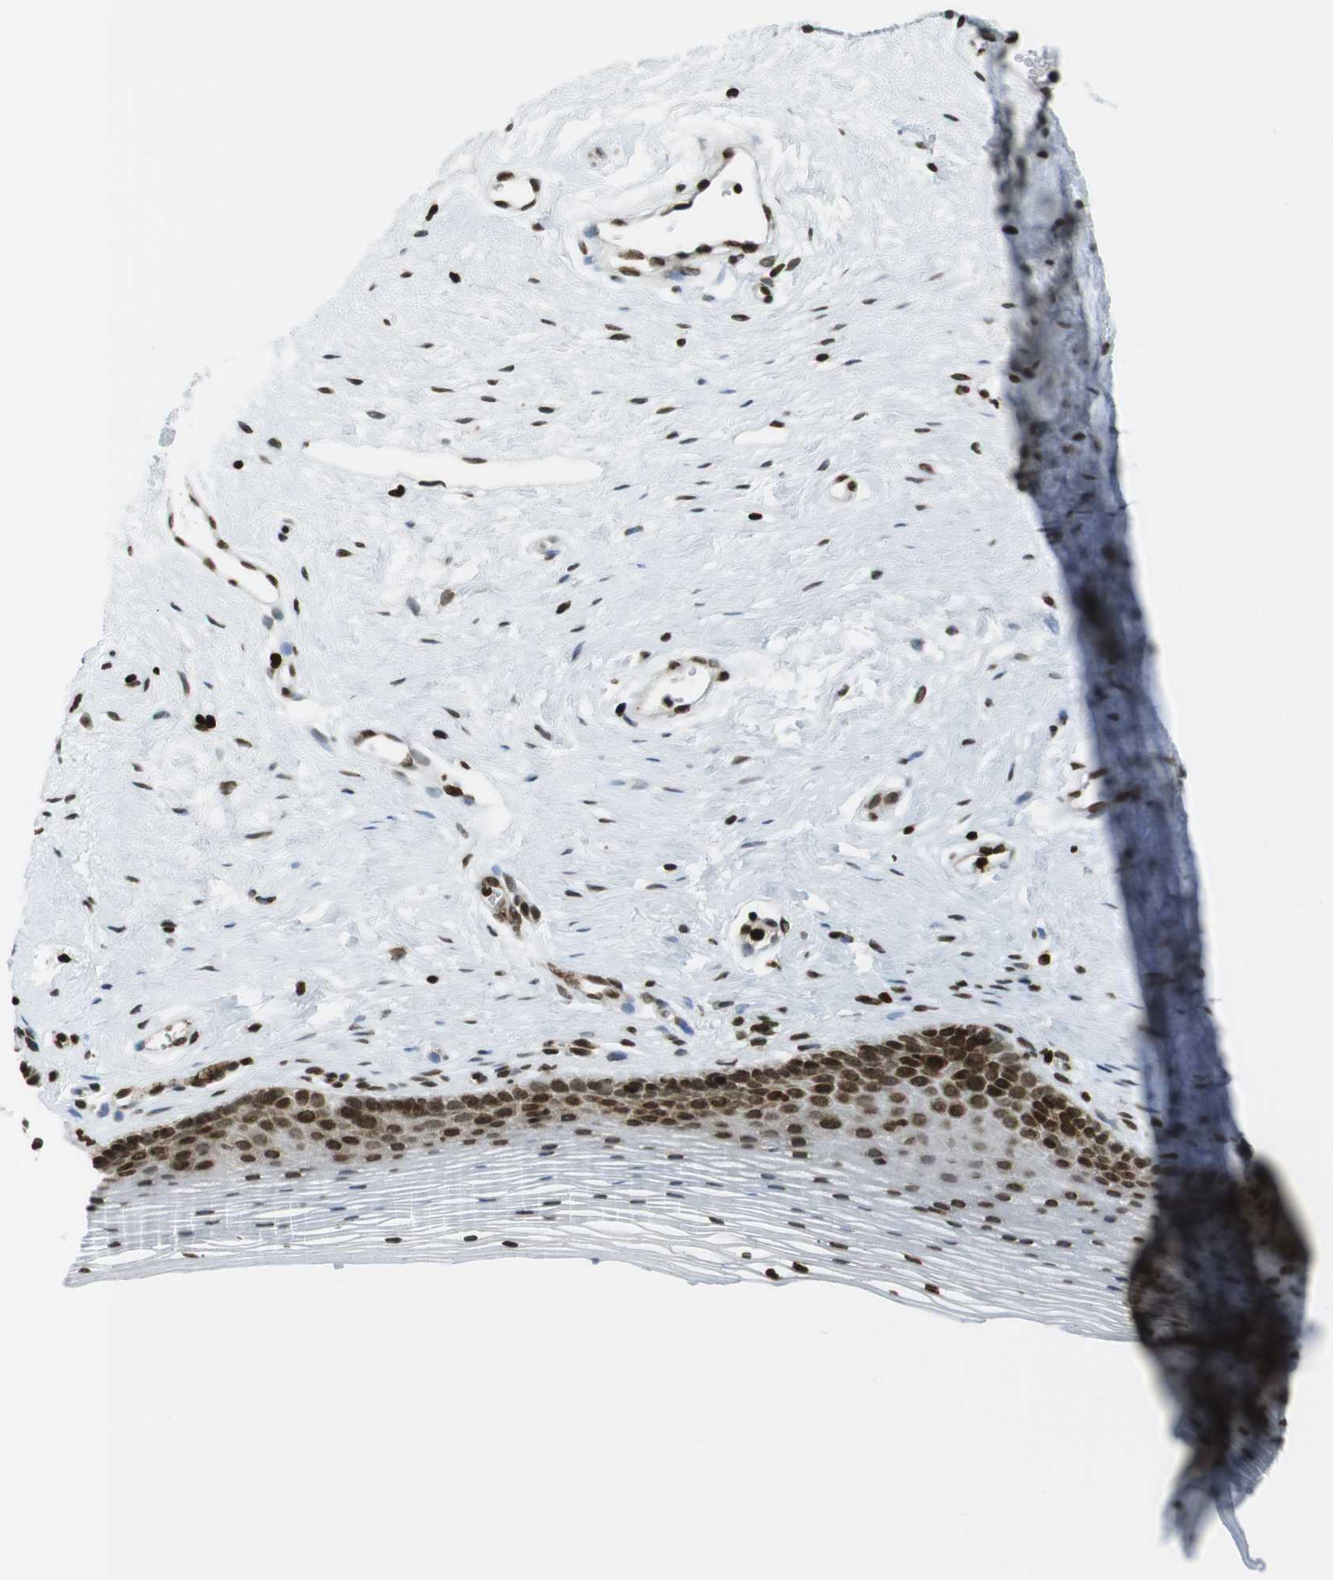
{"staining": {"intensity": "strong", "quantity": ">75%", "location": "nuclear"}, "tissue": "vagina", "cell_type": "Squamous epithelial cells", "image_type": "normal", "snomed": [{"axis": "morphology", "description": "Normal tissue, NOS"}, {"axis": "topography", "description": "Vagina"}], "caption": "A photomicrograph showing strong nuclear staining in approximately >75% of squamous epithelial cells in benign vagina, as visualized by brown immunohistochemical staining.", "gene": "H2AC8", "patient": {"sex": "female", "age": 32}}